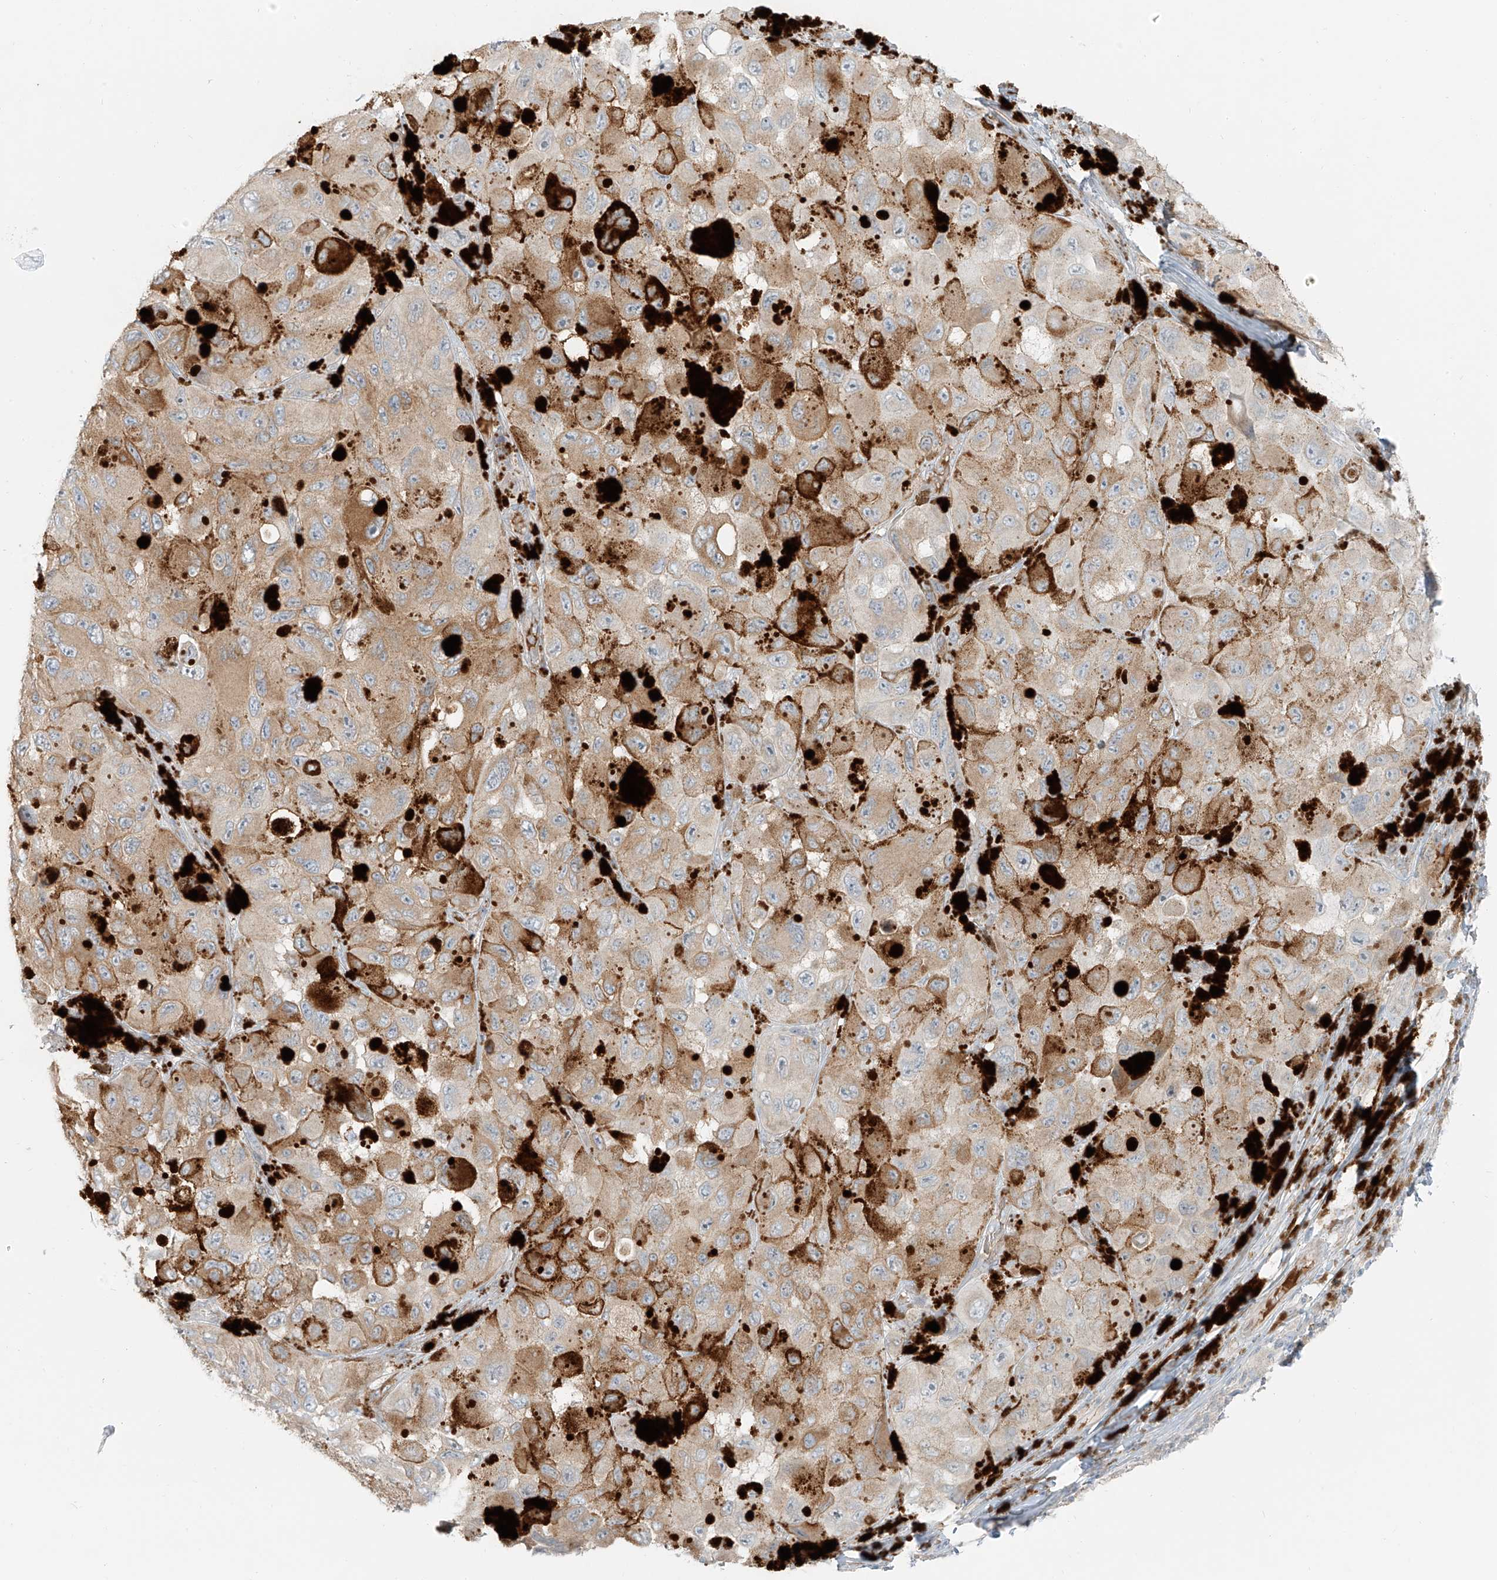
{"staining": {"intensity": "moderate", "quantity": "25%-75%", "location": "cytoplasmic/membranous"}, "tissue": "melanoma", "cell_type": "Tumor cells", "image_type": "cancer", "snomed": [{"axis": "morphology", "description": "Malignant melanoma, NOS"}, {"axis": "topography", "description": "Skin"}], "caption": "Melanoma was stained to show a protein in brown. There is medium levels of moderate cytoplasmic/membranous positivity in approximately 25%-75% of tumor cells.", "gene": "FSTL1", "patient": {"sex": "female", "age": 73}}